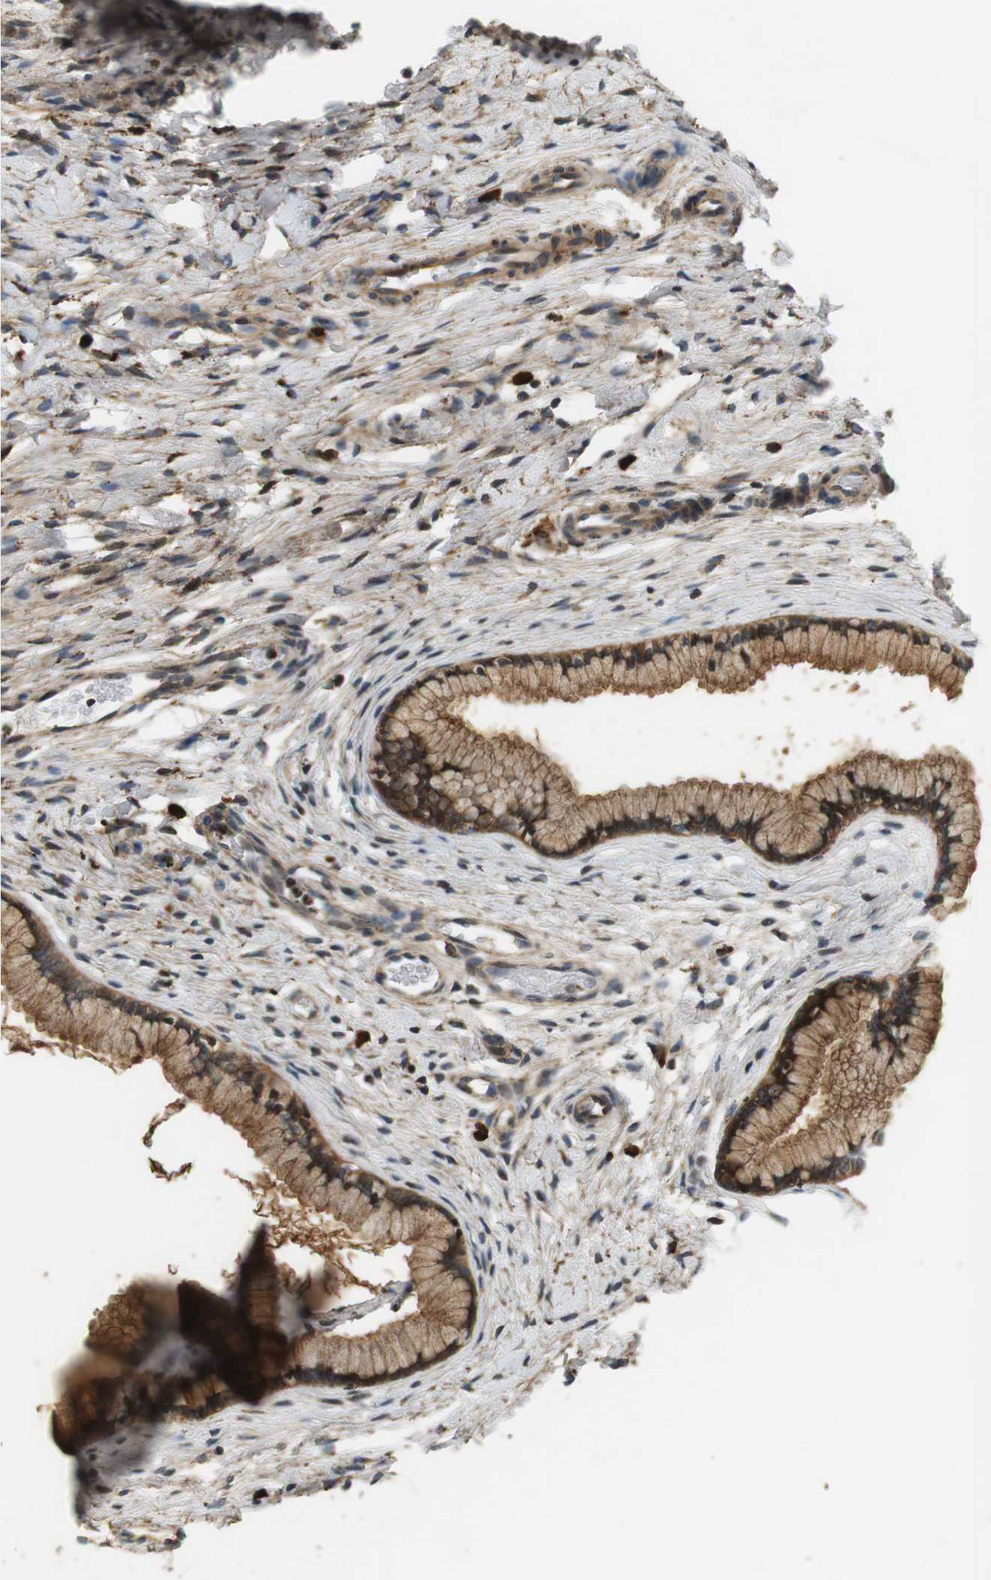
{"staining": {"intensity": "moderate", "quantity": ">75%", "location": "cytoplasmic/membranous,nuclear"}, "tissue": "cervix", "cell_type": "Glandular cells", "image_type": "normal", "snomed": [{"axis": "morphology", "description": "Normal tissue, NOS"}, {"axis": "topography", "description": "Cervix"}], "caption": "This image demonstrates immunohistochemistry (IHC) staining of benign human cervix, with medium moderate cytoplasmic/membranous,nuclear staining in approximately >75% of glandular cells.", "gene": "TXNRD1", "patient": {"sex": "female", "age": 65}}